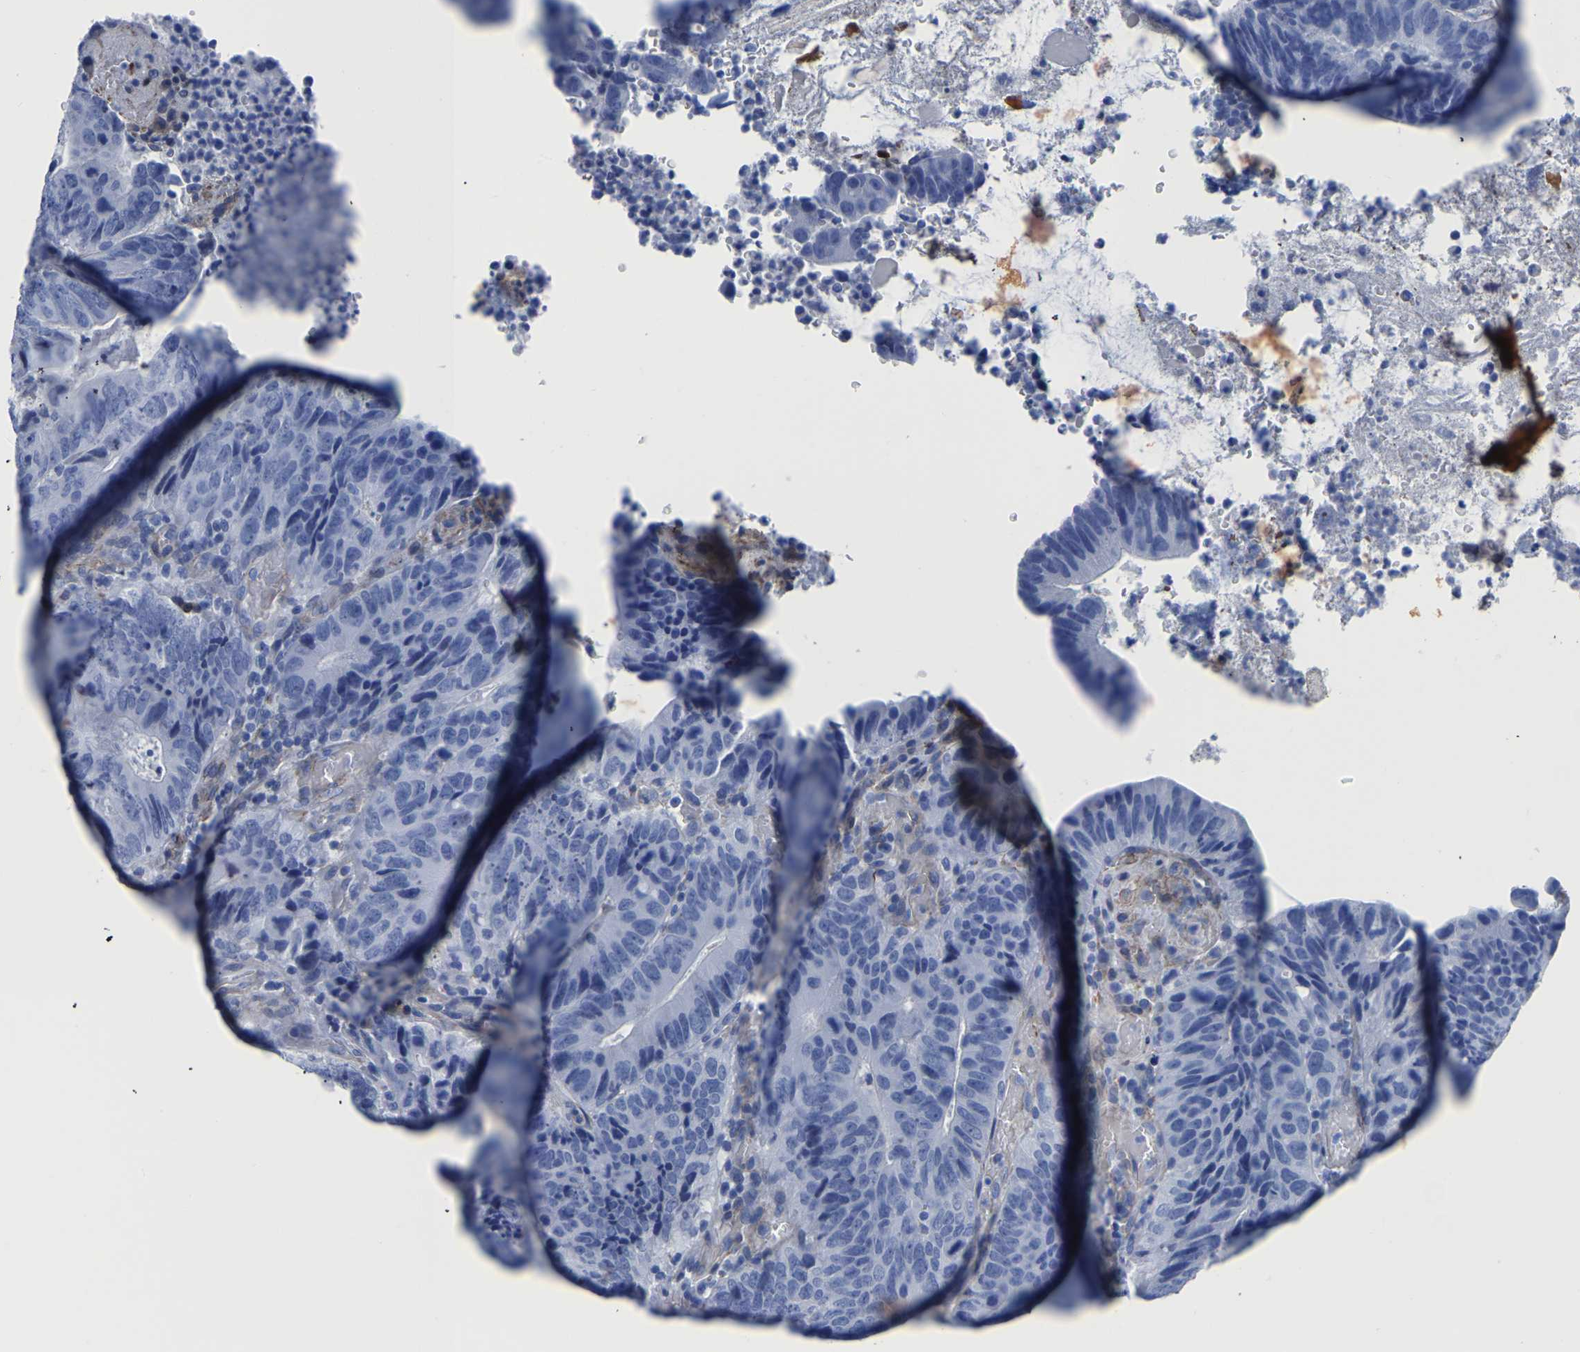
{"staining": {"intensity": "negative", "quantity": "none", "location": "none"}, "tissue": "colorectal cancer", "cell_type": "Tumor cells", "image_type": "cancer", "snomed": [{"axis": "morphology", "description": "Adenocarcinoma, NOS"}, {"axis": "topography", "description": "Colon"}], "caption": "Colorectal adenocarcinoma was stained to show a protein in brown. There is no significant positivity in tumor cells. (DAB (3,3'-diaminobenzidine) immunohistochemistry (IHC) with hematoxylin counter stain).", "gene": "SLC45A3", "patient": {"sex": "male", "age": 56}}